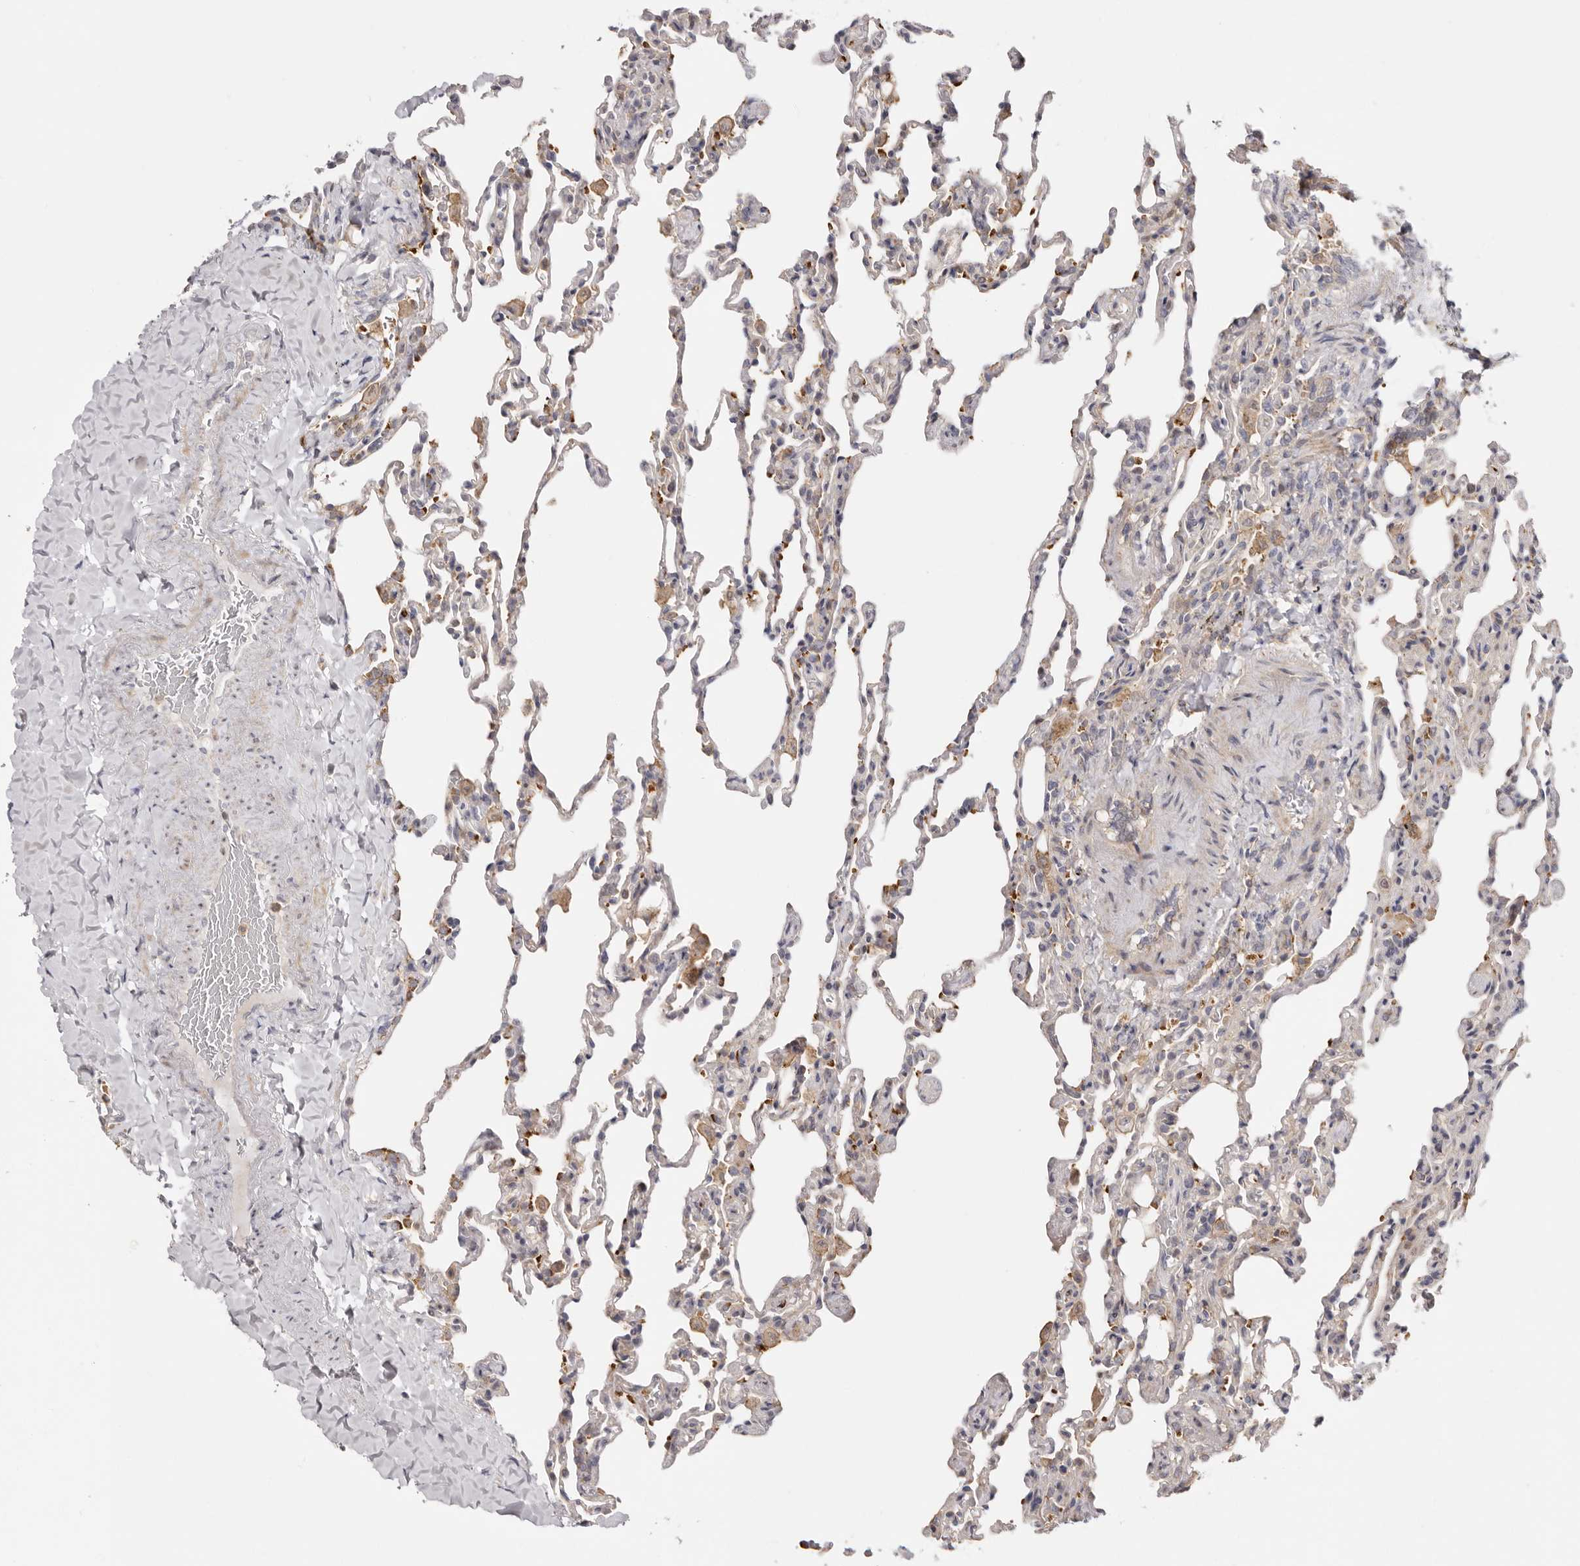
{"staining": {"intensity": "weak", "quantity": "<25%", "location": "cytoplasmic/membranous"}, "tissue": "lung", "cell_type": "Alveolar cells", "image_type": "normal", "snomed": [{"axis": "morphology", "description": "Normal tissue, NOS"}, {"axis": "topography", "description": "Lung"}], "caption": "IHC histopathology image of unremarkable lung stained for a protein (brown), which demonstrates no staining in alveolar cells.", "gene": "MSRB2", "patient": {"sex": "male", "age": 20}}